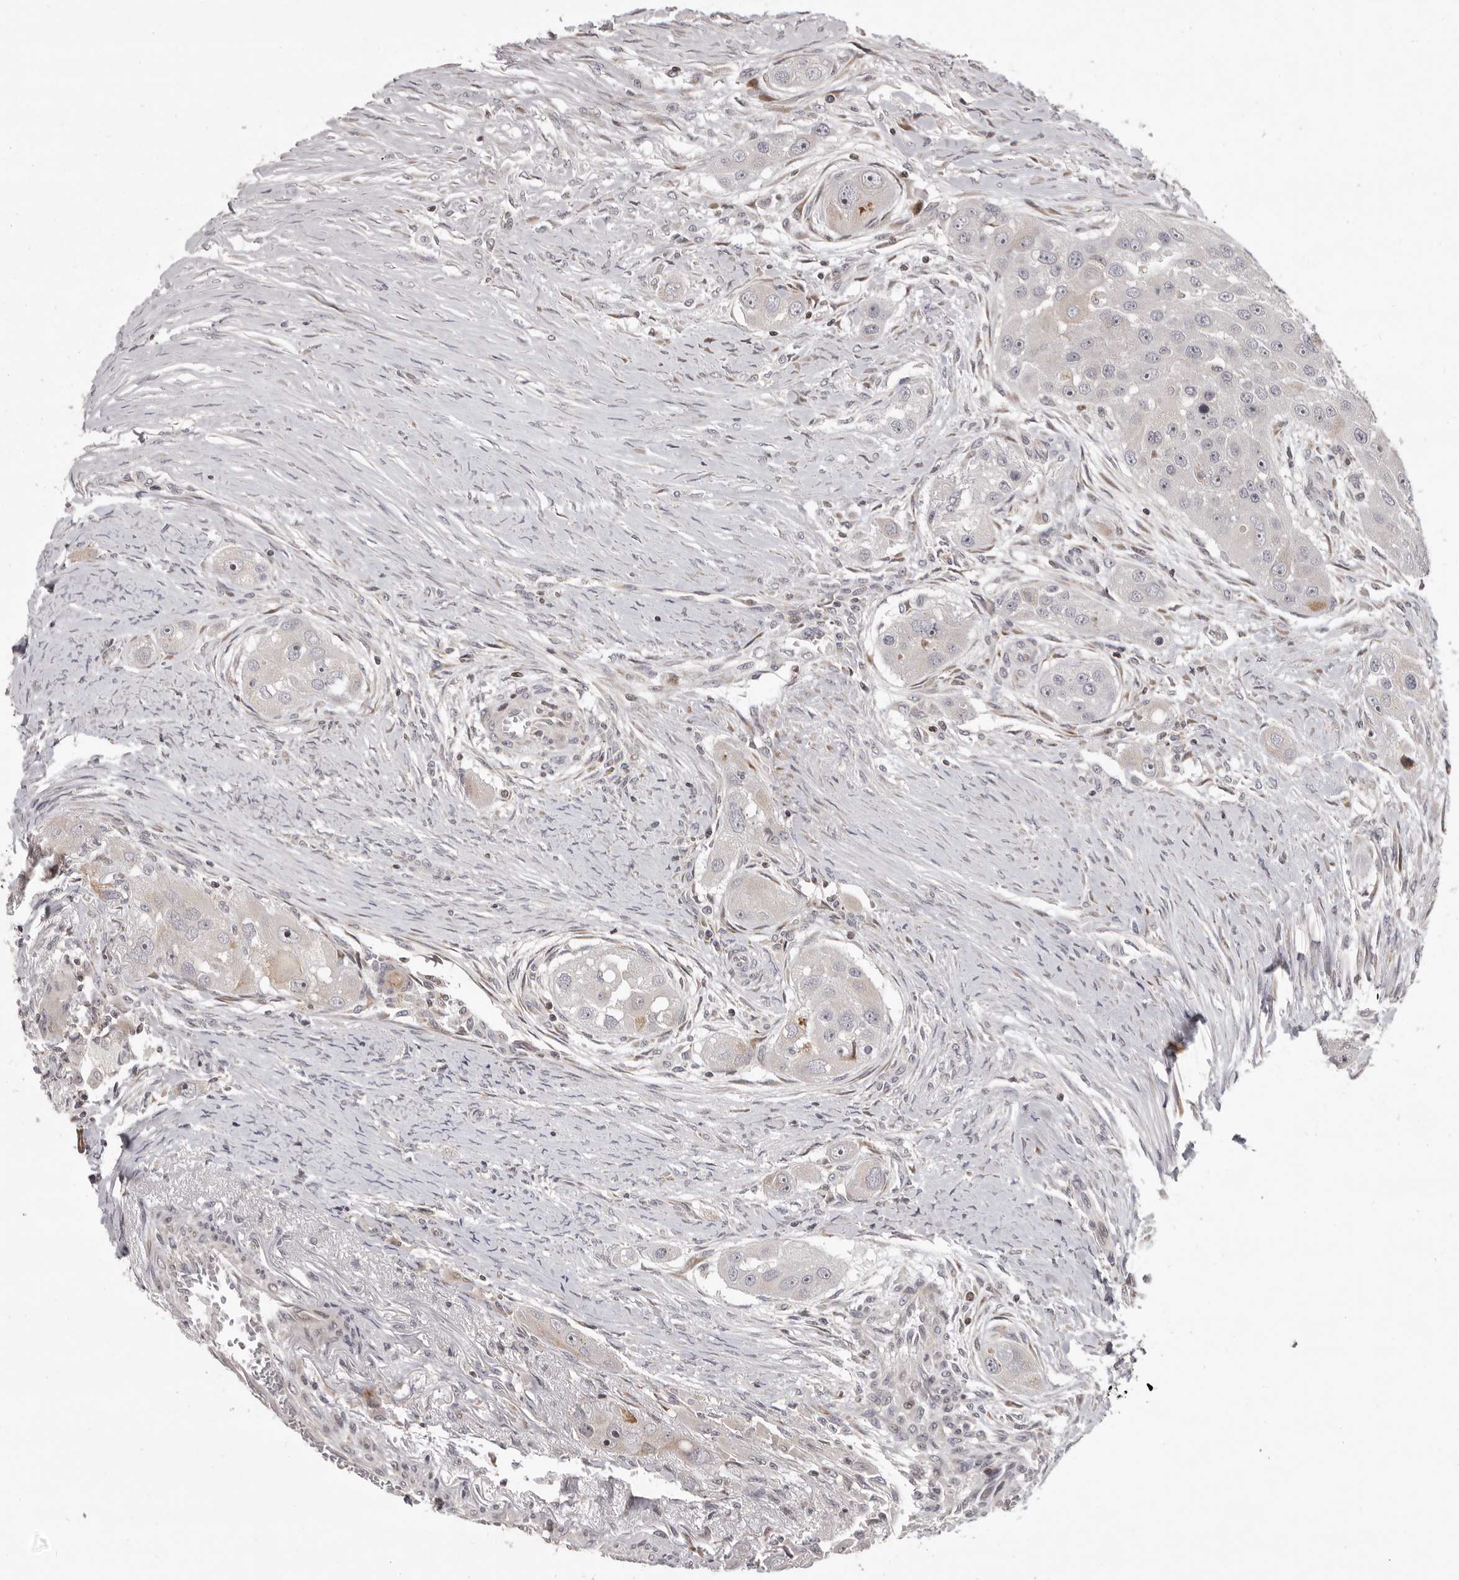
{"staining": {"intensity": "moderate", "quantity": "<25%", "location": "nuclear"}, "tissue": "head and neck cancer", "cell_type": "Tumor cells", "image_type": "cancer", "snomed": [{"axis": "morphology", "description": "Normal tissue, NOS"}, {"axis": "morphology", "description": "Squamous cell carcinoma, NOS"}, {"axis": "topography", "description": "Skeletal muscle"}, {"axis": "topography", "description": "Head-Neck"}], "caption": "Head and neck cancer (squamous cell carcinoma) tissue shows moderate nuclear staining in approximately <25% of tumor cells, visualized by immunohistochemistry.", "gene": "AZIN1", "patient": {"sex": "male", "age": 51}}